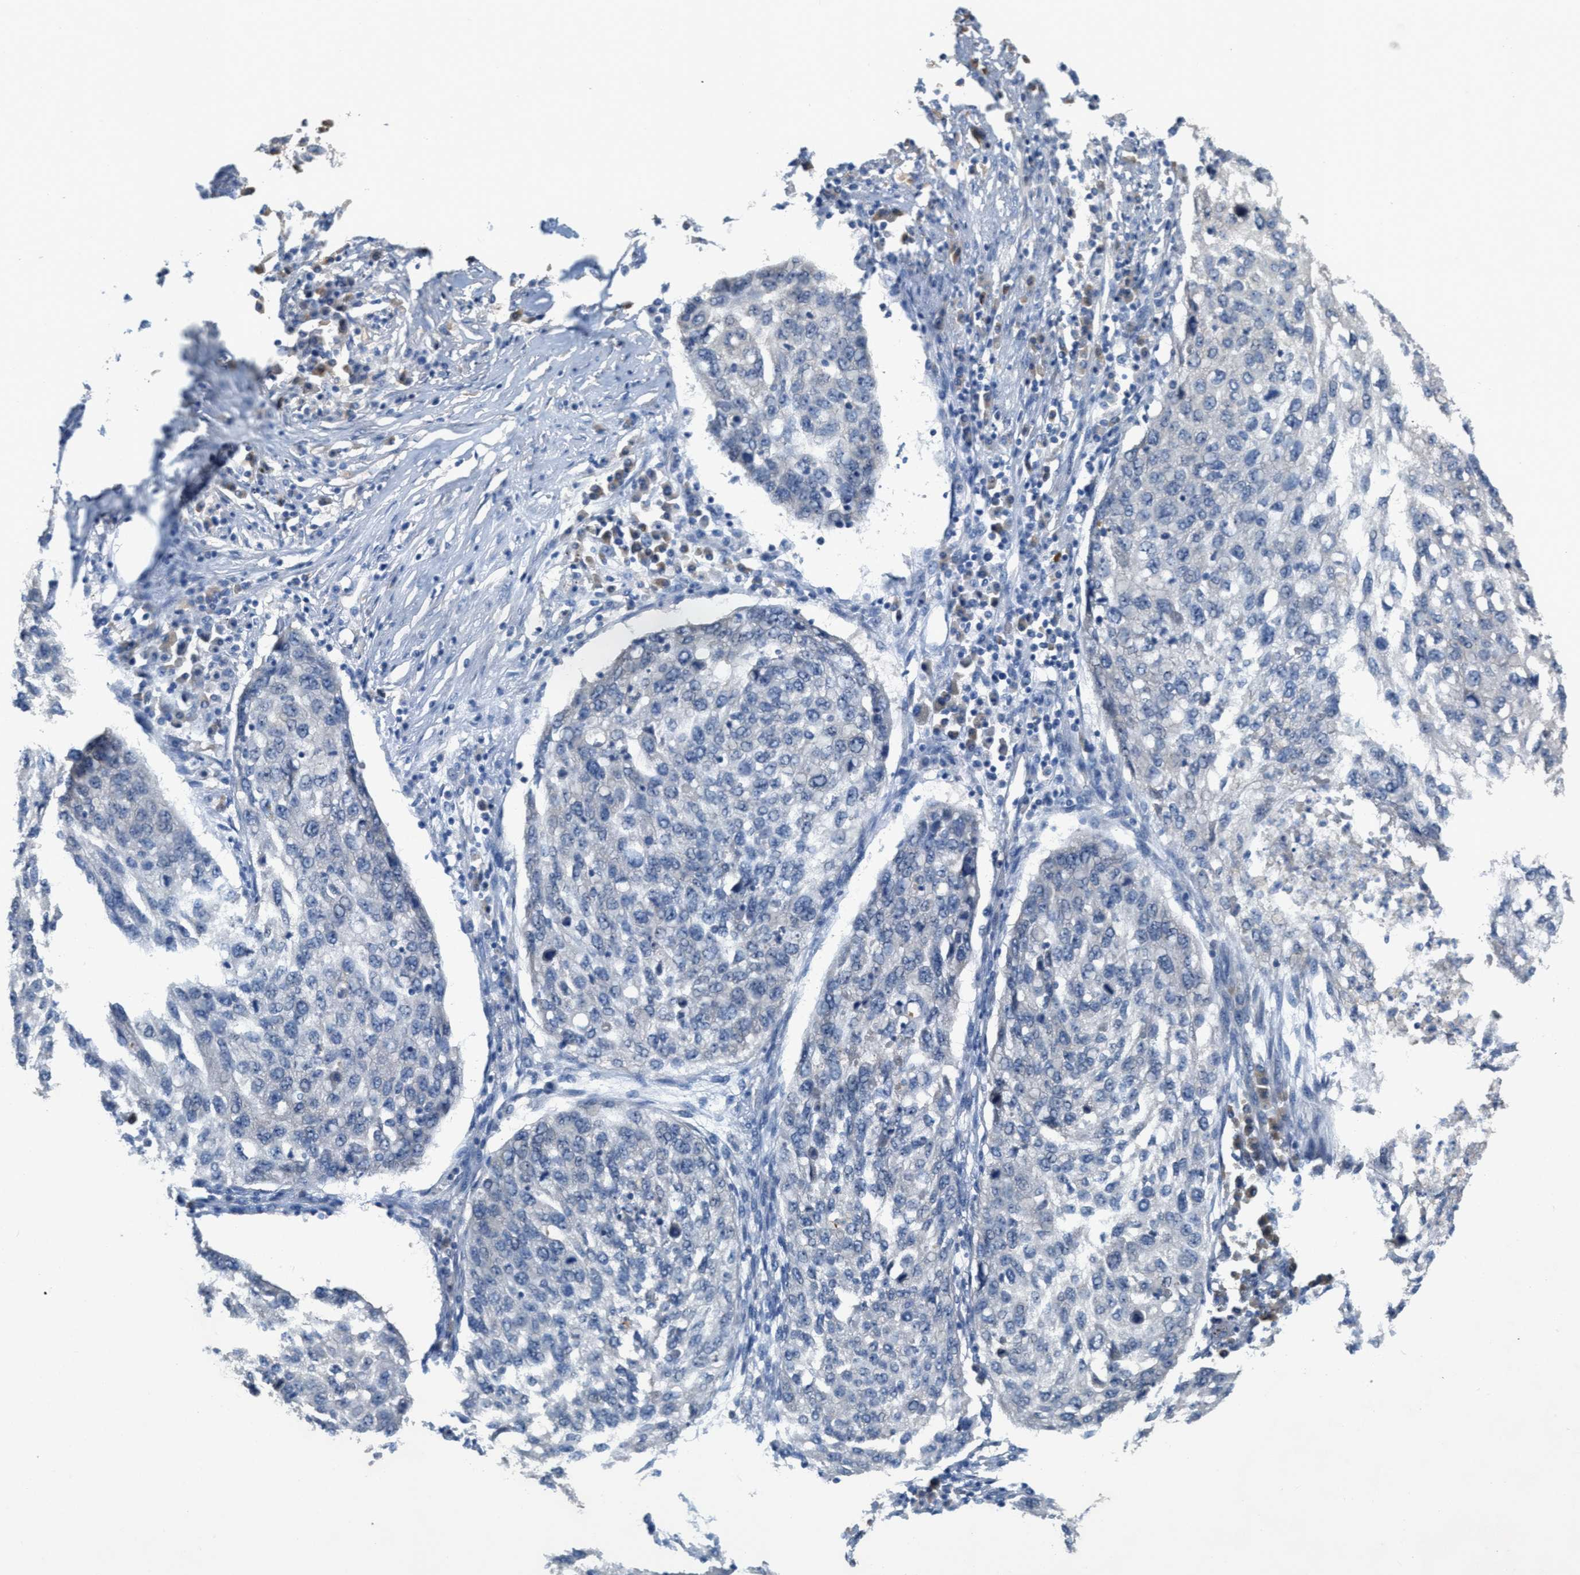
{"staining": {"intensity": "negative", "quantity": "none", "location": "none"}, "tissue": "lung cancer", "cell_type": "Tumor cells", "image_type": "cancer", "snomed": [{"axis": "morphology", "description": "Squamous cell carcinoma, NOS"}, {"axis": "topography", "description": "Lung"}], "caption": "There is no significant positivity in tumor cells of lung cancer. Brightfield microscopy of immunohistochemistry (IHC) stained with DAB (brown) and hematoxylin (blue), captured at high magnification.", "gene": "UBA5", "patient": {"sex": "female", "age": 63}}